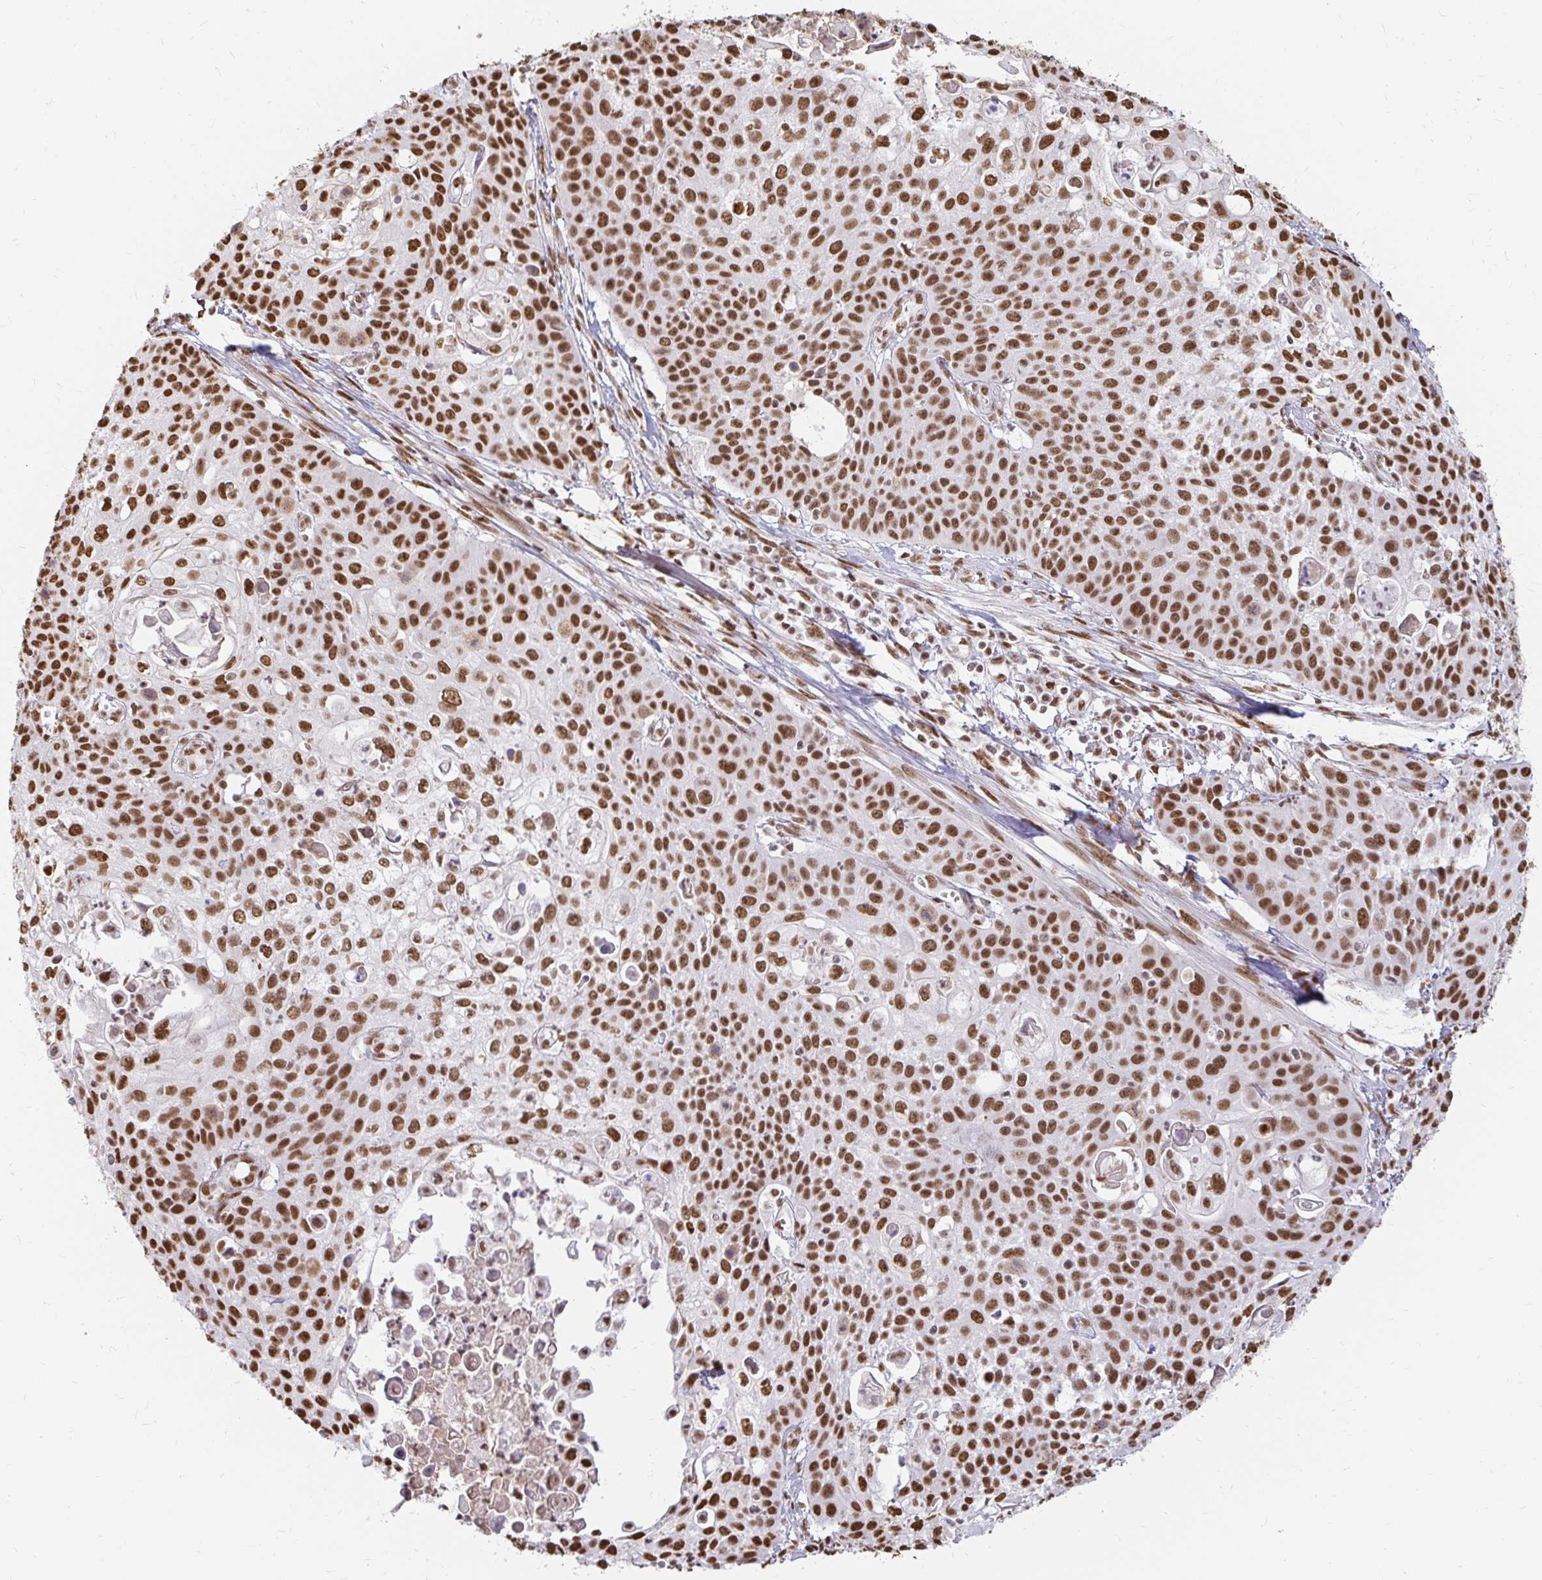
{"staining": {"intensity": "strong", "quantity": ">75%", "location": "nuclear"}, "tissue": "cervical cancer", "cell_type": "Tumor cells", "image_type": "cancer", "snomed": [{"axis": "morphology", "description": "Squamous cell carcinoma, NOS"}, {"axis": "topography", "description": "Cervix"}], "caption": "Cervical cancer was stained to show a protein in brown. There is high levels of strong nuclear positivity in approximately >75% of tumor cells. The protein is stained brown, and the nuclei are stained in blue (DAB IHC with brightfield microscopy, high magnification).", "gene": "HNRNPU", "patient": {"sex": "female", "age": 65}}